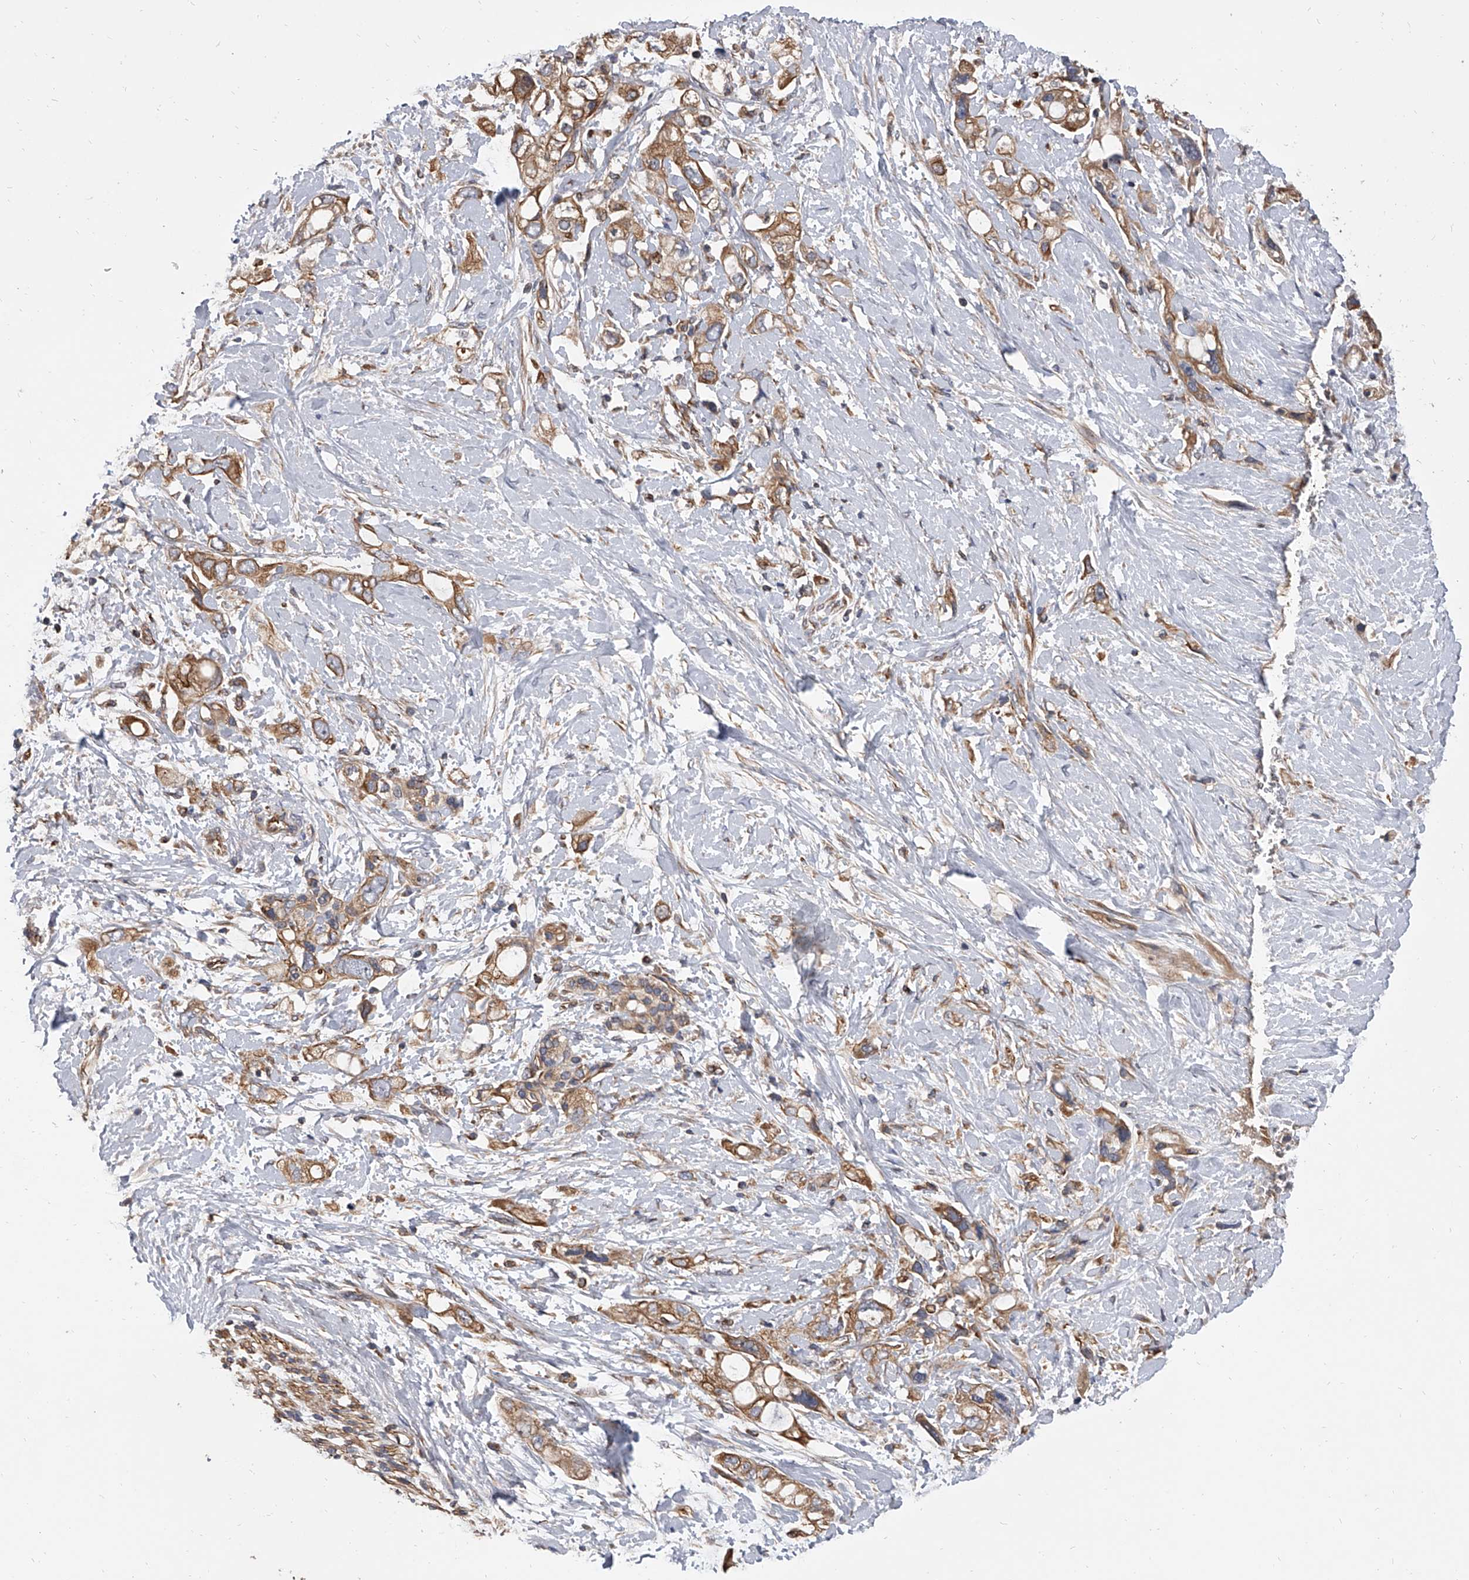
{"staining": {"intensity": "moderate", "quantity": ">75%", "location": "cytoplasmic/membranous"}, "tissue": "pancreatic cancer", "cell_type": "Tumor cells", "image_type": "cancer", "snomed": [{"axis": "morphology", "description": "Adenocarcinoma, NOS"}, {"axis": "topography", "description": "Pancreas"}], "caption": "Tumor cells demonstrate moderate cytoplasmic/membranous expression in approximately >75% of cells in adenocarcinoma (pancreatic).", "gene": "EXOC4", "patient": {"sex": "female", "age": 56}}